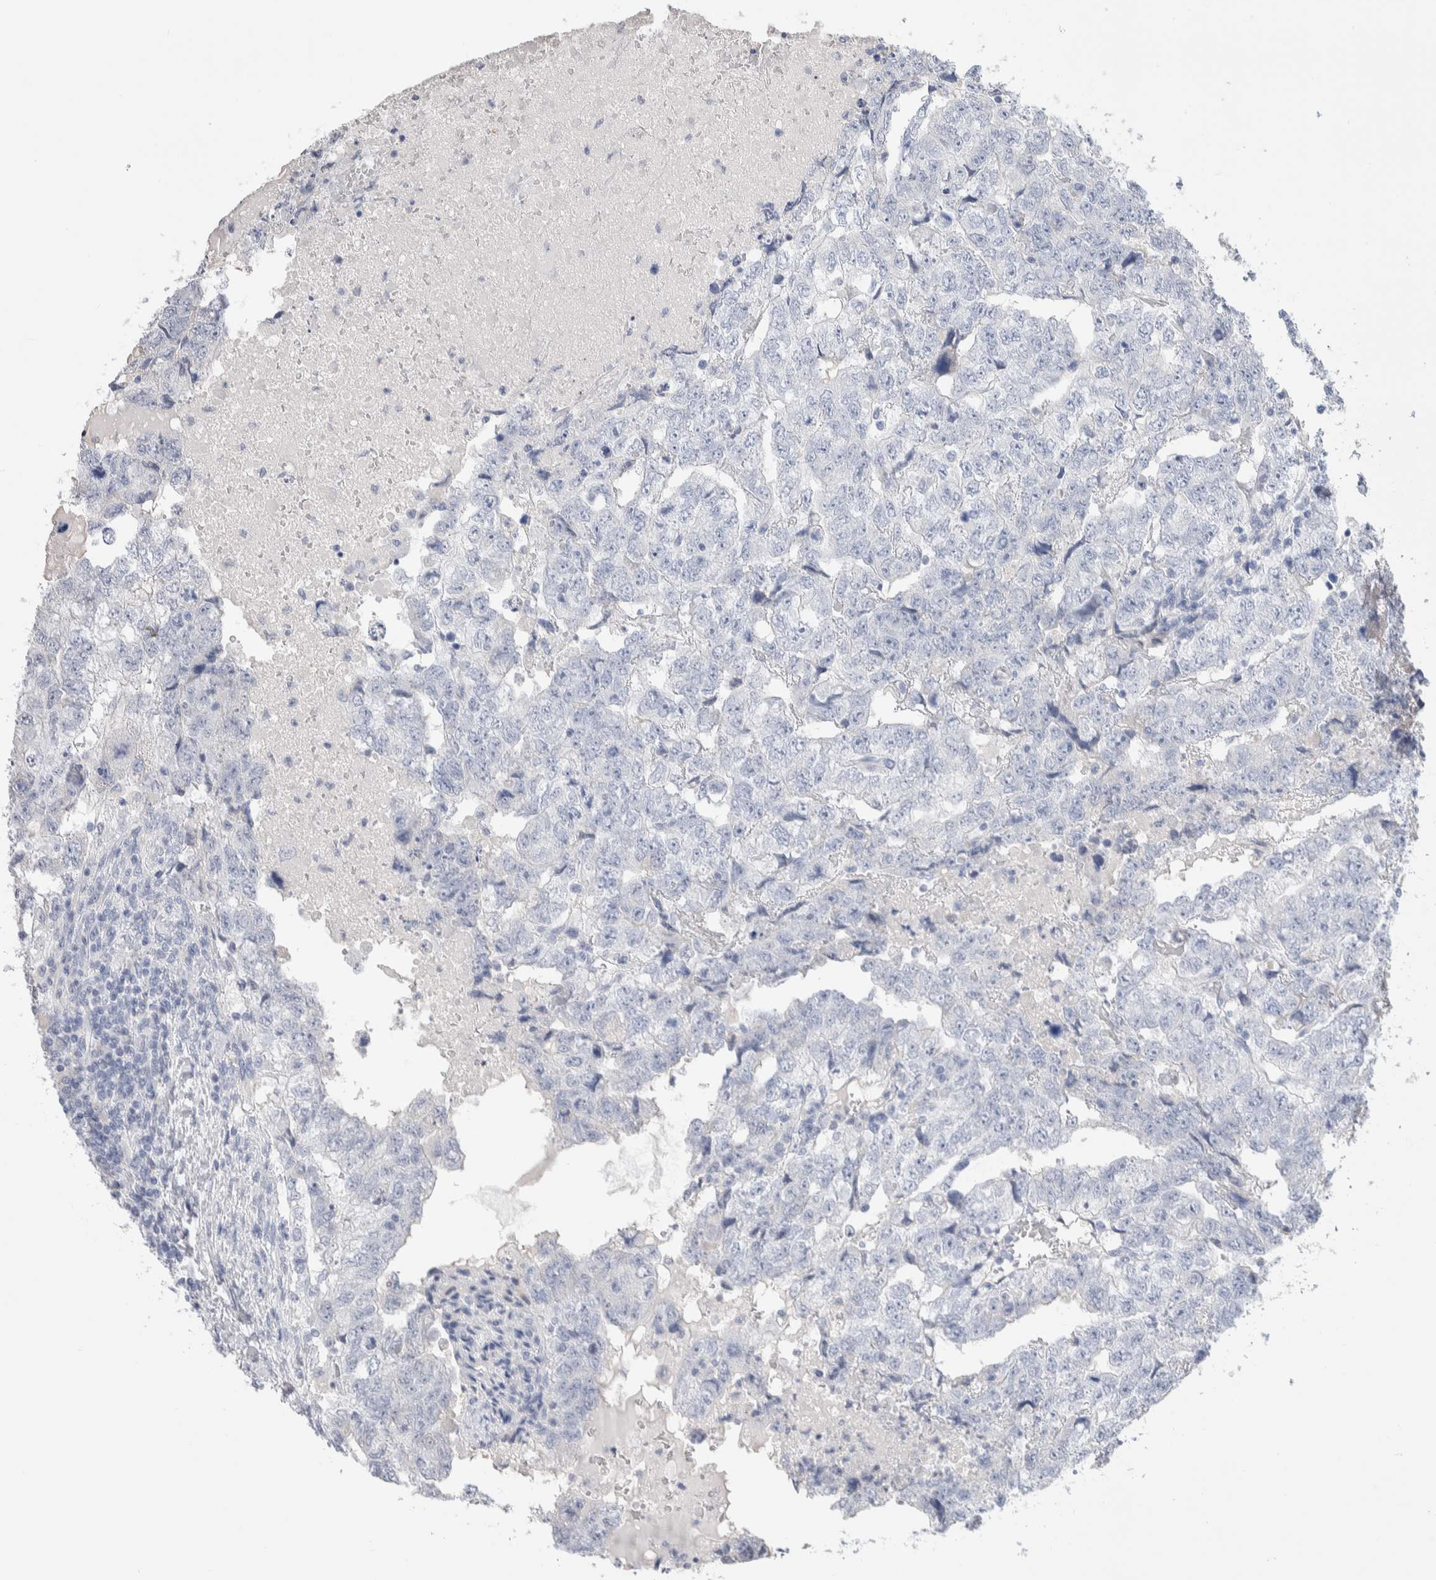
{"staining": {"intensity": "negative", "quantity": "none", "location": "none"}, "tissue": "testis cancer", "cell_type": "Tumor cells", "image_type": "cancer", "snomed": [{"axis": "morphology", "description": "Carcinoma, Embryonal, NOS"}, {"axis": "topography", "description": "Testis"}], "caption": "Testis cancer (embryonal carcinoma) stained for a protein using immunohistochemistry (IHC) reveals no positivity tumor cells.", "gene": "GDA", "patient": {"sex": "male", "age": 36}}